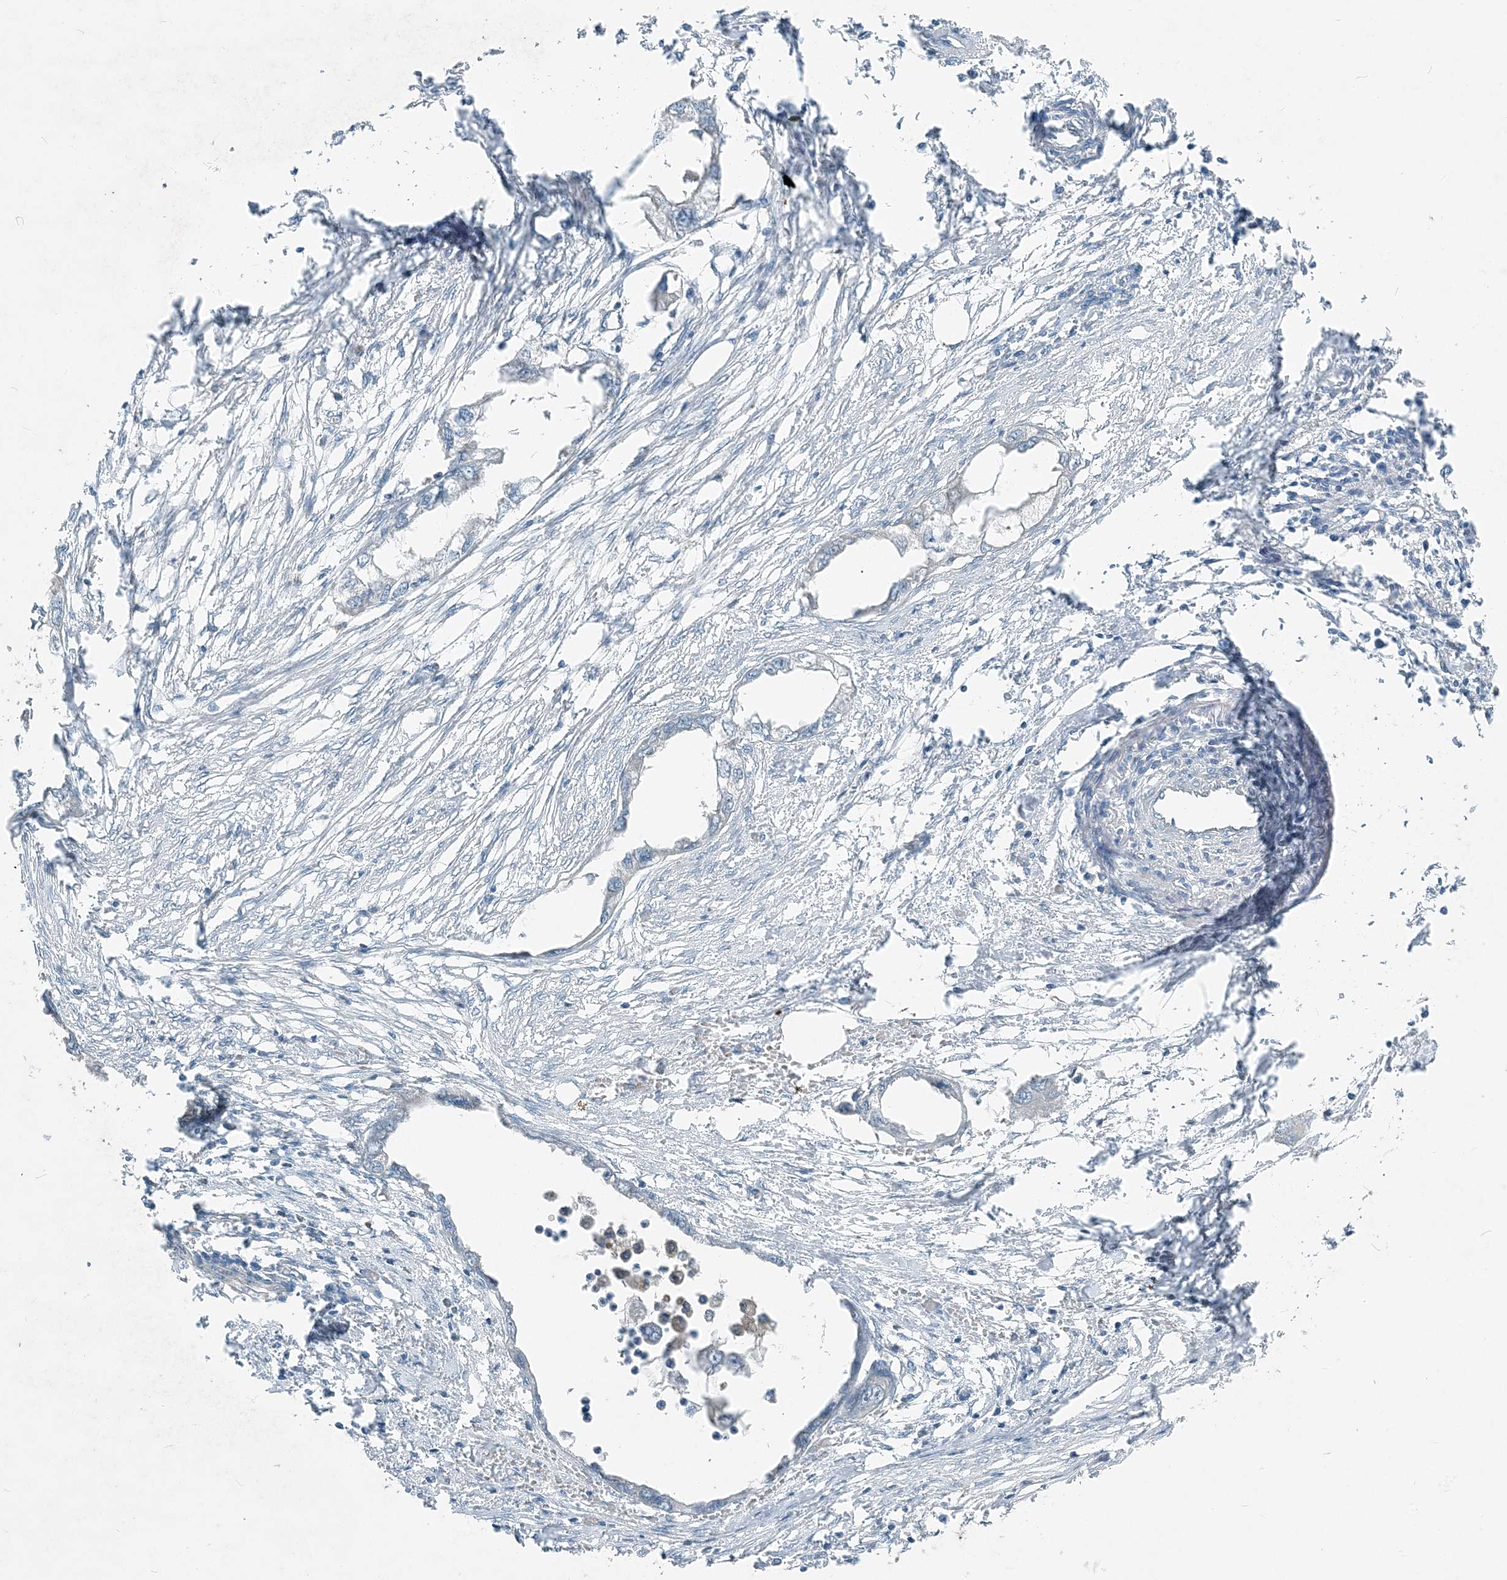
{"staining": {"intensity": "negative", "quantity": "none", "location": "none"}, "tissue": "endometrial cancer", "cell_type": "Tumor cells", "image_type": "cancer", "snomed": [{"axis": "morphology", "description": "Adenocarcinoma, NOS"}, {"axis": "morphology", "description": "Adenocarcinoma, metastatic, NOS"}, {"axis": "topography", "description": "Adipose tissue"}, {"axis": "topography", "description": "Endometrium"}], "caption": "Human endometrial cancer (metastatic adenocarcinoma) stained for a protein using immunohistochemistry (IHC) shows no staining in tumor cells.", "gene": "ARMH1", "patient": {"sex": "female", "age": 67}}